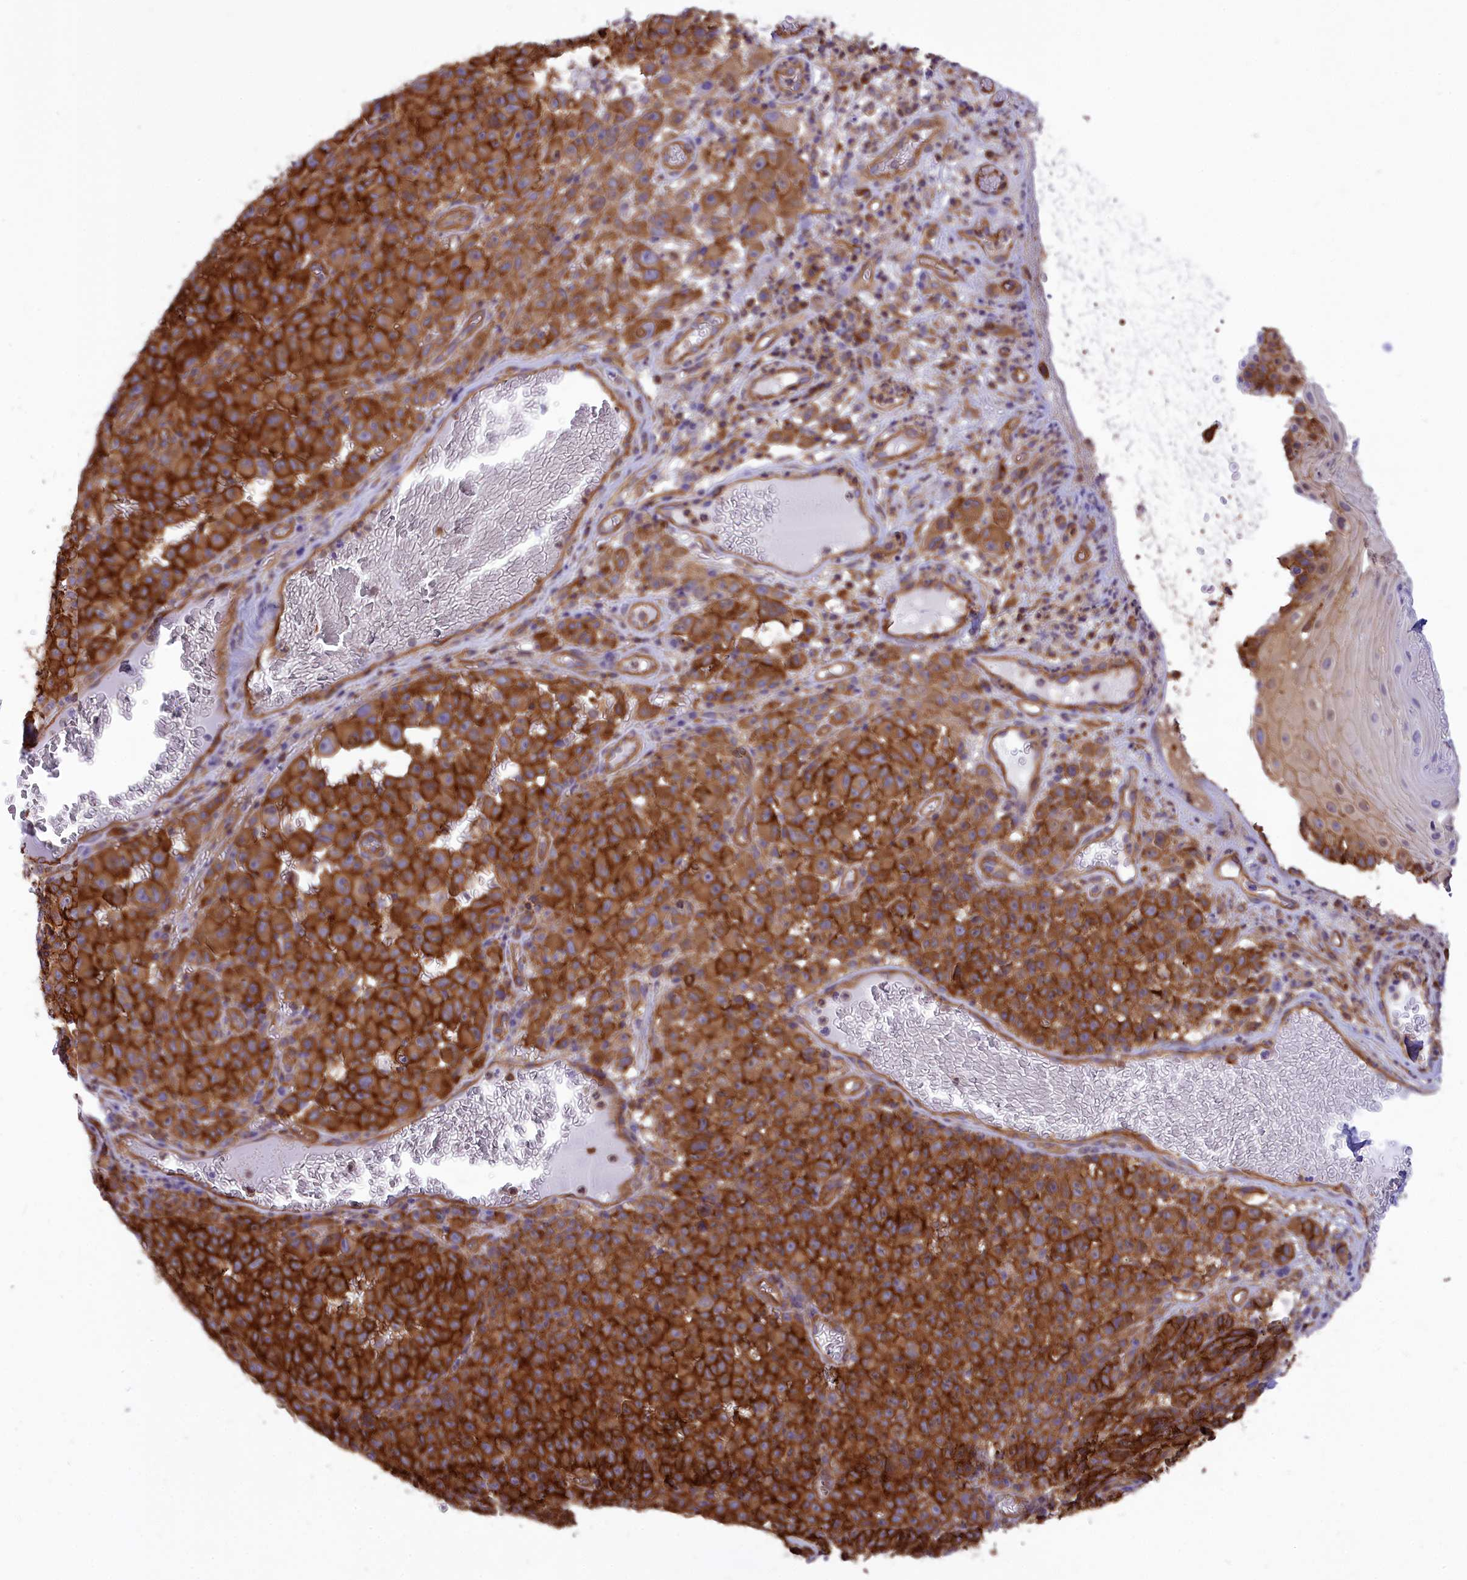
{"staining": {"intensity": "strong", "quantity": ">75%", "location": "cytoplasmic/membranous"}, "tissue": "melanoma", "cell_type": "Tumor cells", "image_type": "cancer", "snomed": [{"axis": "morphology", "description": "Malignant melanoma, NOS"}, {"axis": "topography", "description": "Skin"}], "caption": "This micrograph shows malignant melanoma stained with immunohistochemistry to label a protein in brown. The cytoplasmic/membranous of tumor cells show strong positivity for the protein. Nuclei are counter-stained blue.", "gene": "SEPTIN9", "patient": {"sex": "female", "age": 82}}